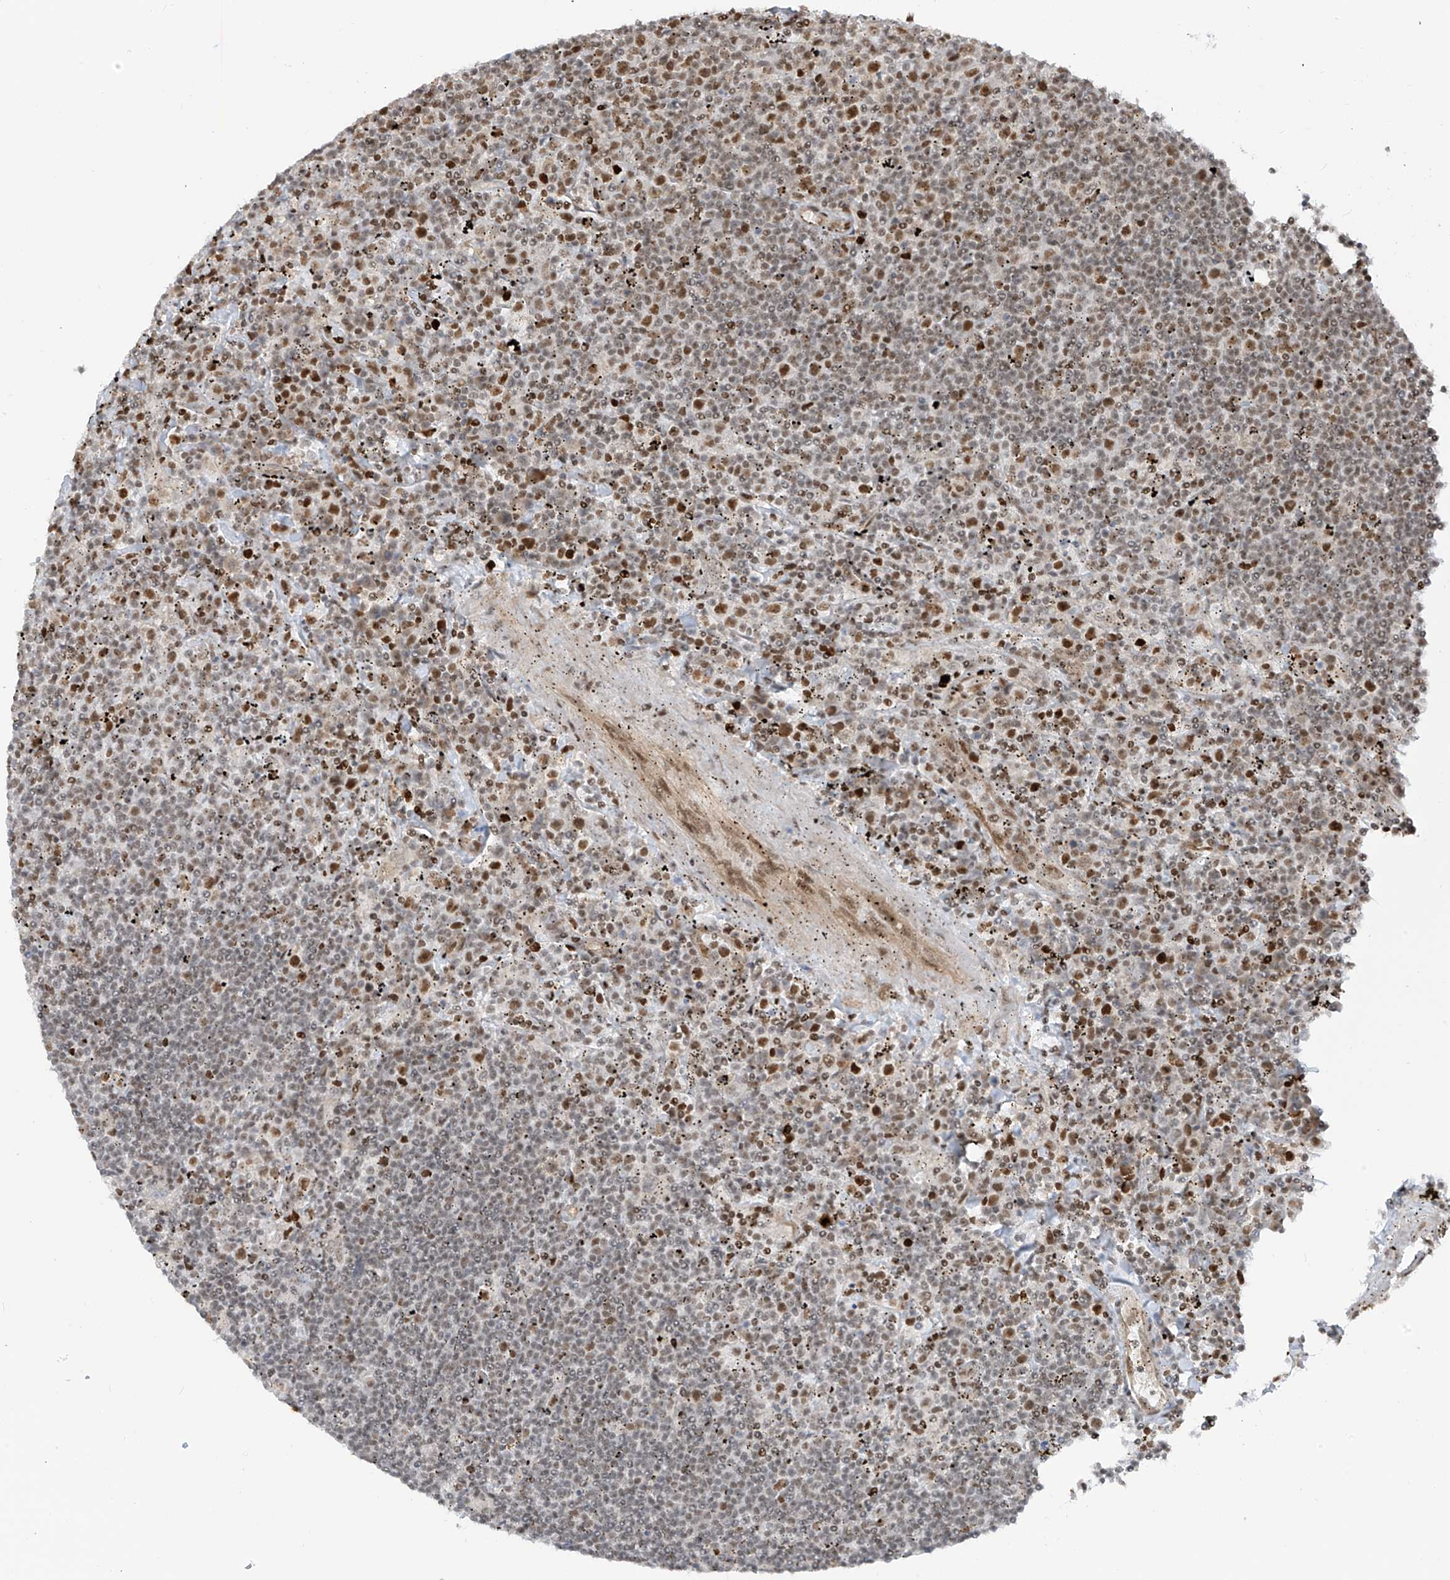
{"staining": {"intensity": "moderate", "quantity": "<25%", "location": "nuclear"}, "tissue": "lymphoma", "cell_type": "Tumor cells", "image_type": "cancer", "snomed": [{"axis": "morphology", "description": "Malignant lymphoma, non-Hodgkin's type, Low grade"}, {"axis": "topography", "description": "Spleen"}], "caption": "Brown immunohistochemical staining in human lymphoma exhibits moderate nuclear staining in about <25% of tumor cells. The staining was performed using DAB, with brown indicating positive protein expression. Nuclei are stained blue with hematoxylin.", "gene": "ARHGEF3", "patient": {"sex": "male", "age": 76}}